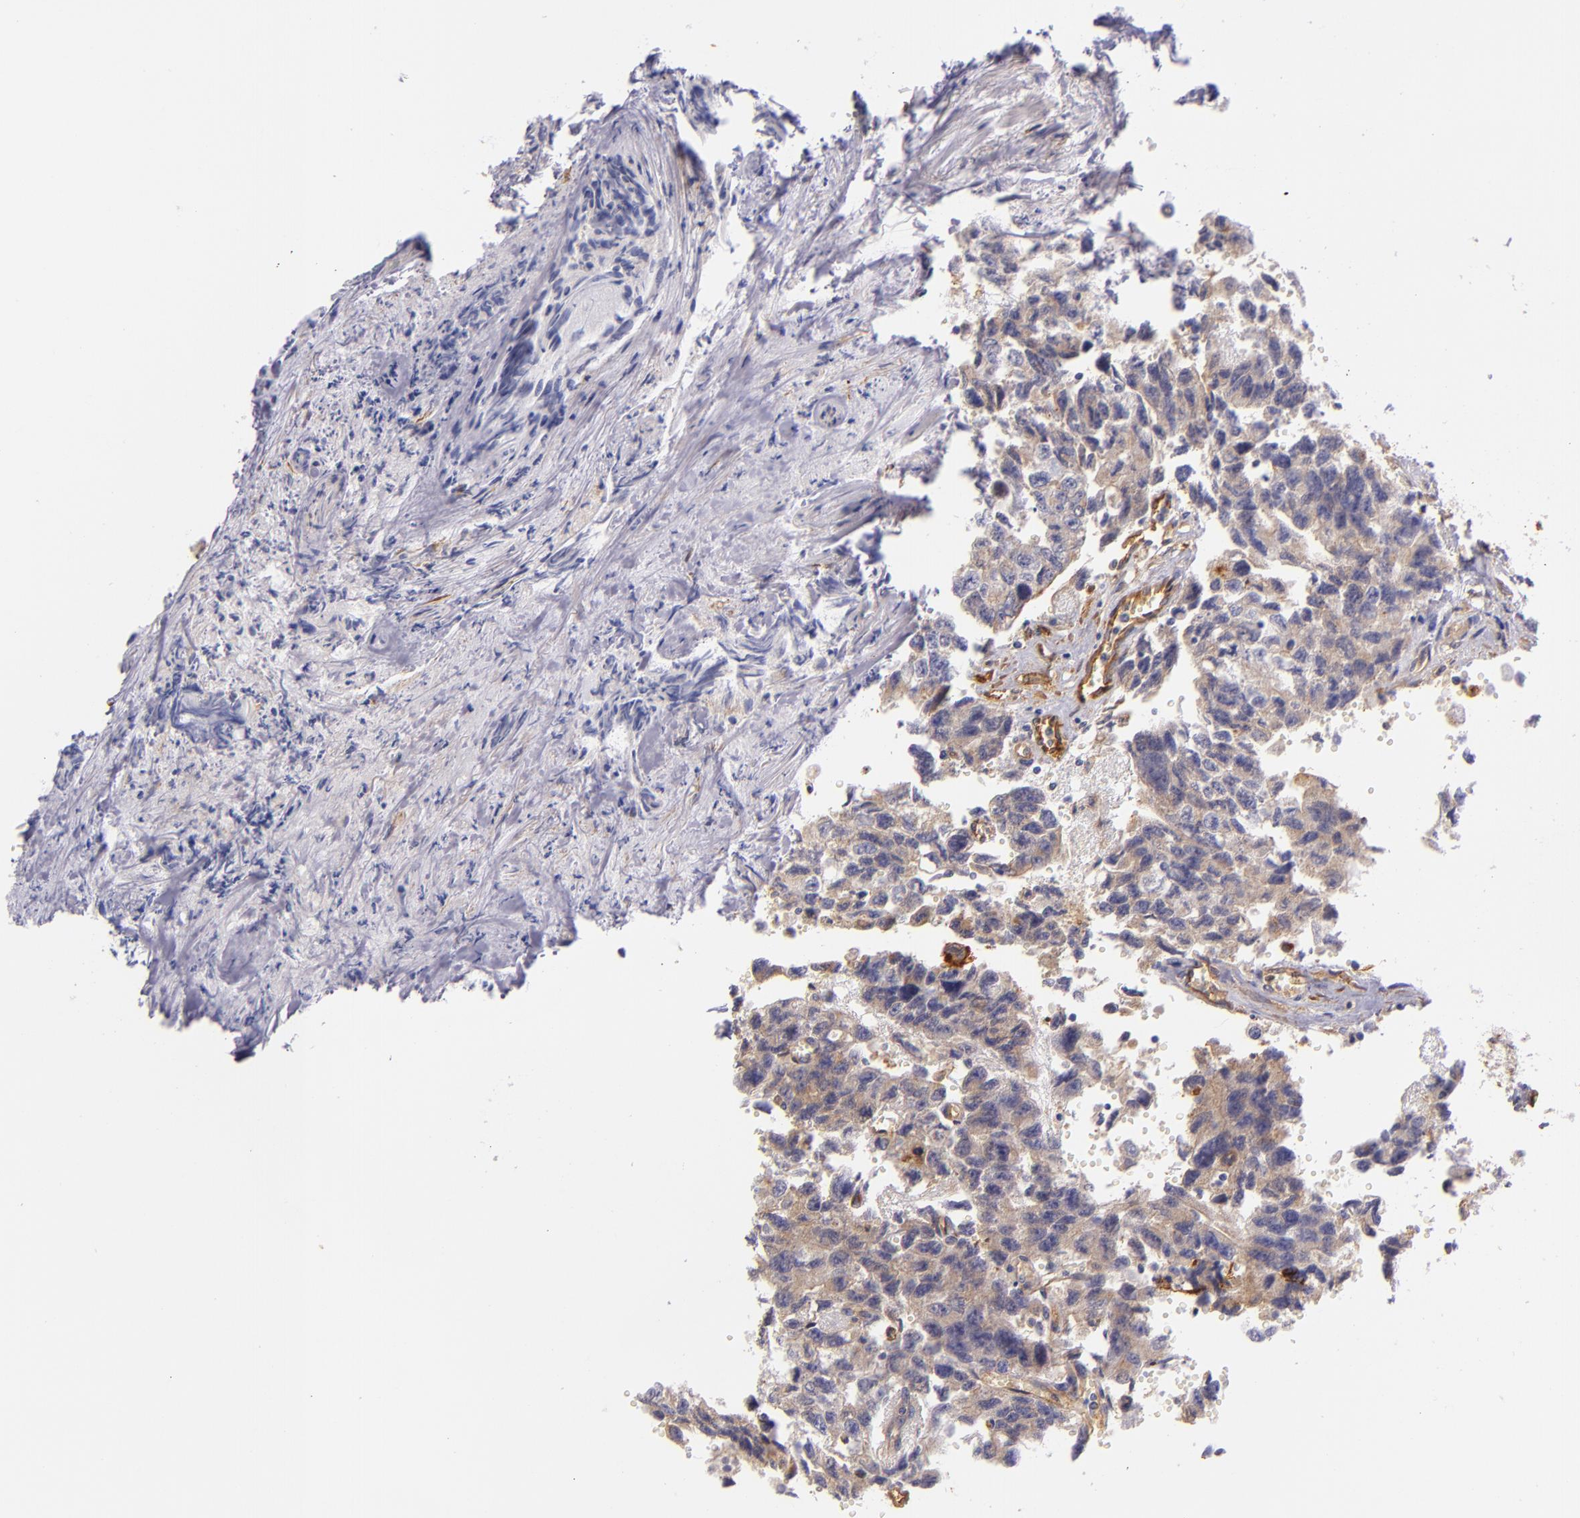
{"staining": {"intensity": "weak", "quantity": ">75%", "location": "cytoplasmic/membranous"}, "tissue": "testis cancer", "cell_type": "Tumor cells", "image_type": "cancer", "snomed": [{"axis": "morphology", "description": "Carcinoma, Embryonal, NOS"}, {"axis": "topography", "description": "Testis"}], "caption": "Immunohistochemical staining of human testis embryonal carcinoma exhibits weak cytoplasmic/membranous protein staining in about >75% of tumor cells. (Stains: DAB in brown, nuclei in blue, Microscopy: brightfield microscopy at high magnification).", "gene": "CTSF", "patient": {"sex": "male", "age": 31}}